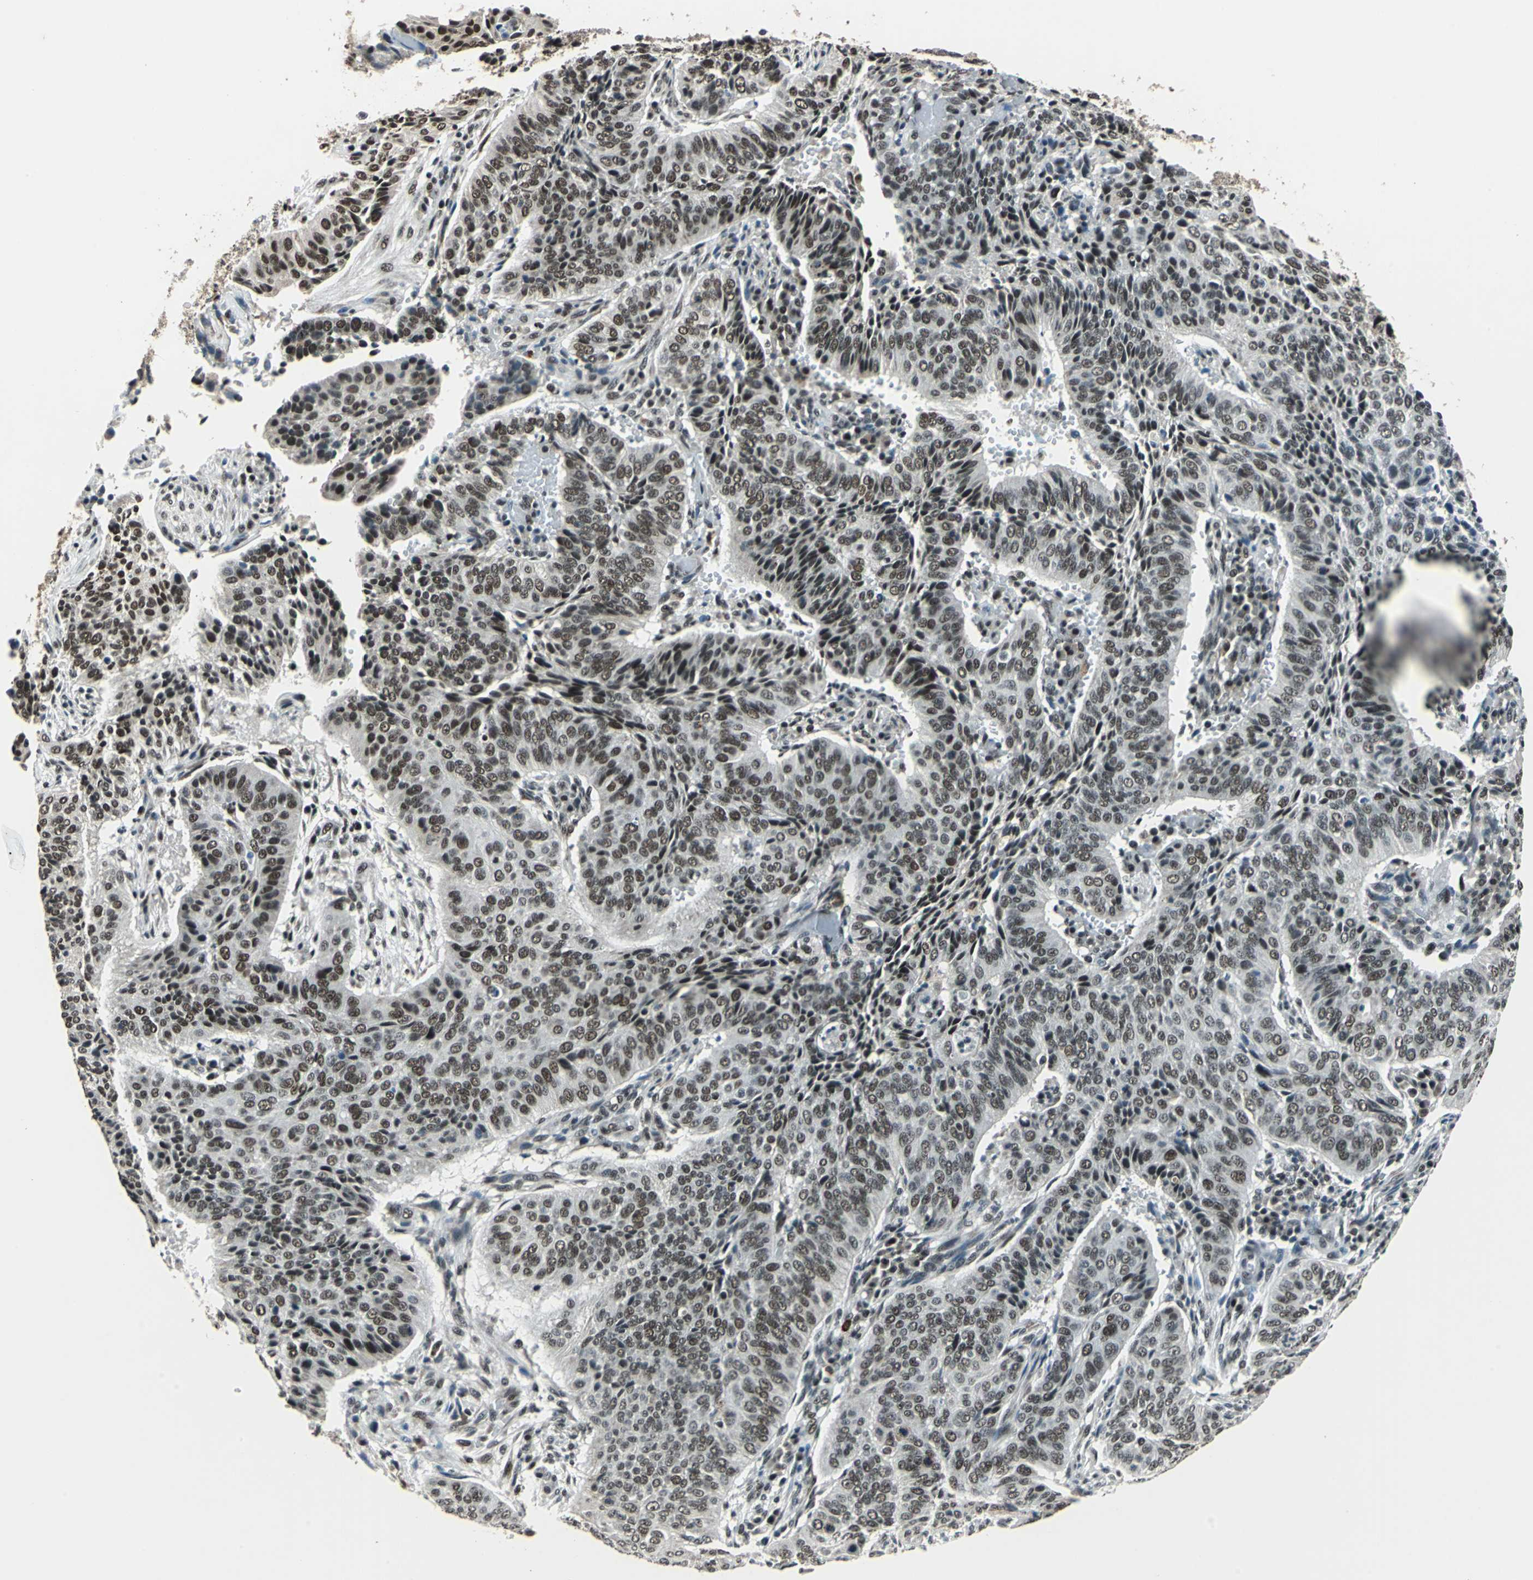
{"staining": {"intensity": "moderate", "quantity": ">75%", "location": "nuclear"}, "tissue": "cervical cancer", "cell_type": "Tumor cells", "image_type": "cancer", "snomed": [{"axis": "morphology", "description": "Squamous cell carcinoma, NOS"}, {"axis": "topography", "description": "Cervix"}], "caption": "The histopathology image reveals immunohistochemical staining of cervical cancer. There is moderate nuclear expression is appreciated in approximately >75% of tumor cells.", "gene": "BCLAF1", "patient": {"sex": "female", "age": 39}}